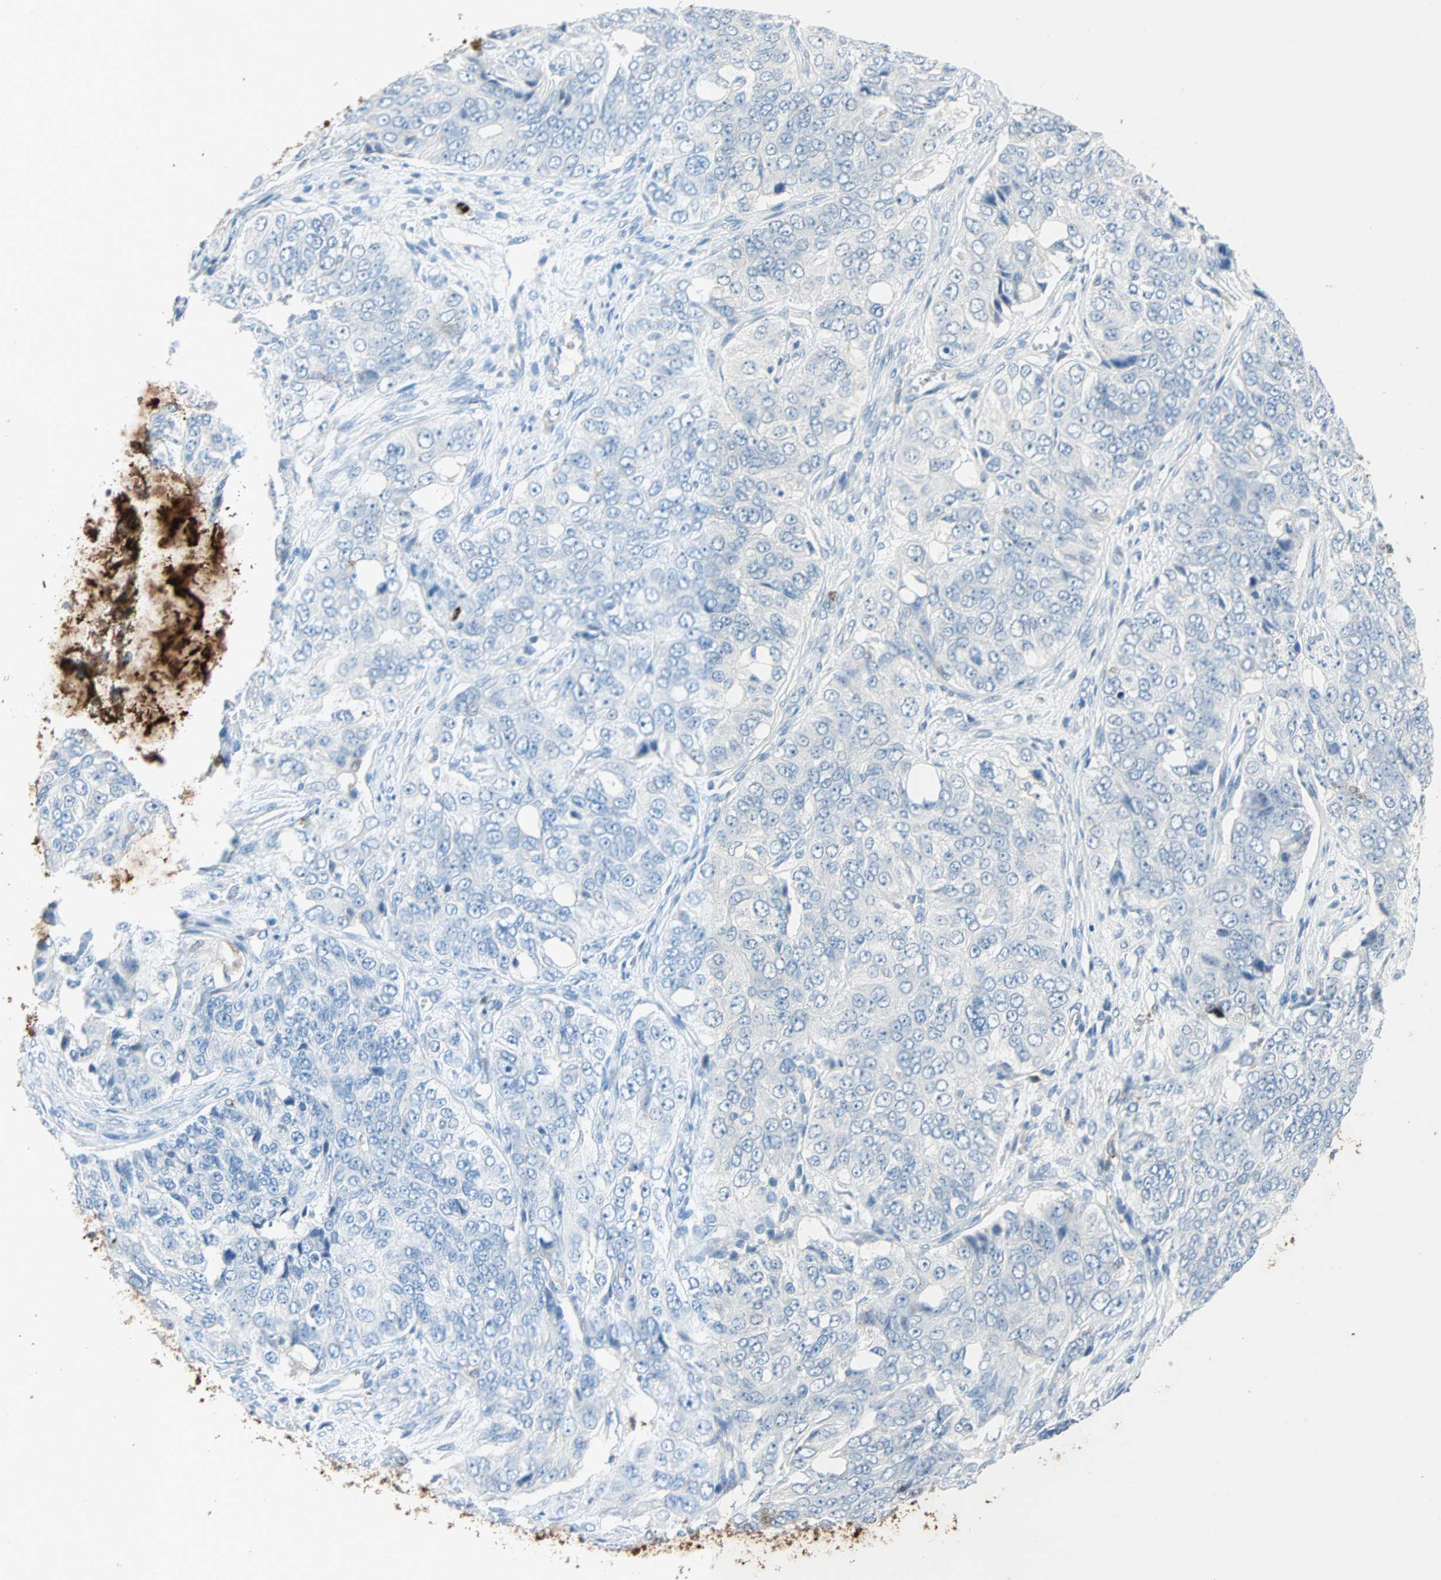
{"staining": {"intensity": "negative", "quantity": "none", "location": "none"}, "tissue": "ovarian cancer", "cell_type": "Tumor cells", "image_type": "cancer", "snomed": [{"axis": "morphology", "description": "Carcinoma, endometroid"}, {"axis": "topography", "description": "Ovary"}], "caption": "The immunohistochemistry photomicrograph has no significant positivity in tumor cells of ovarian cancer tissue.", "gene": "CLEC4A", "patient": {"sex": "female", "age": 51}}